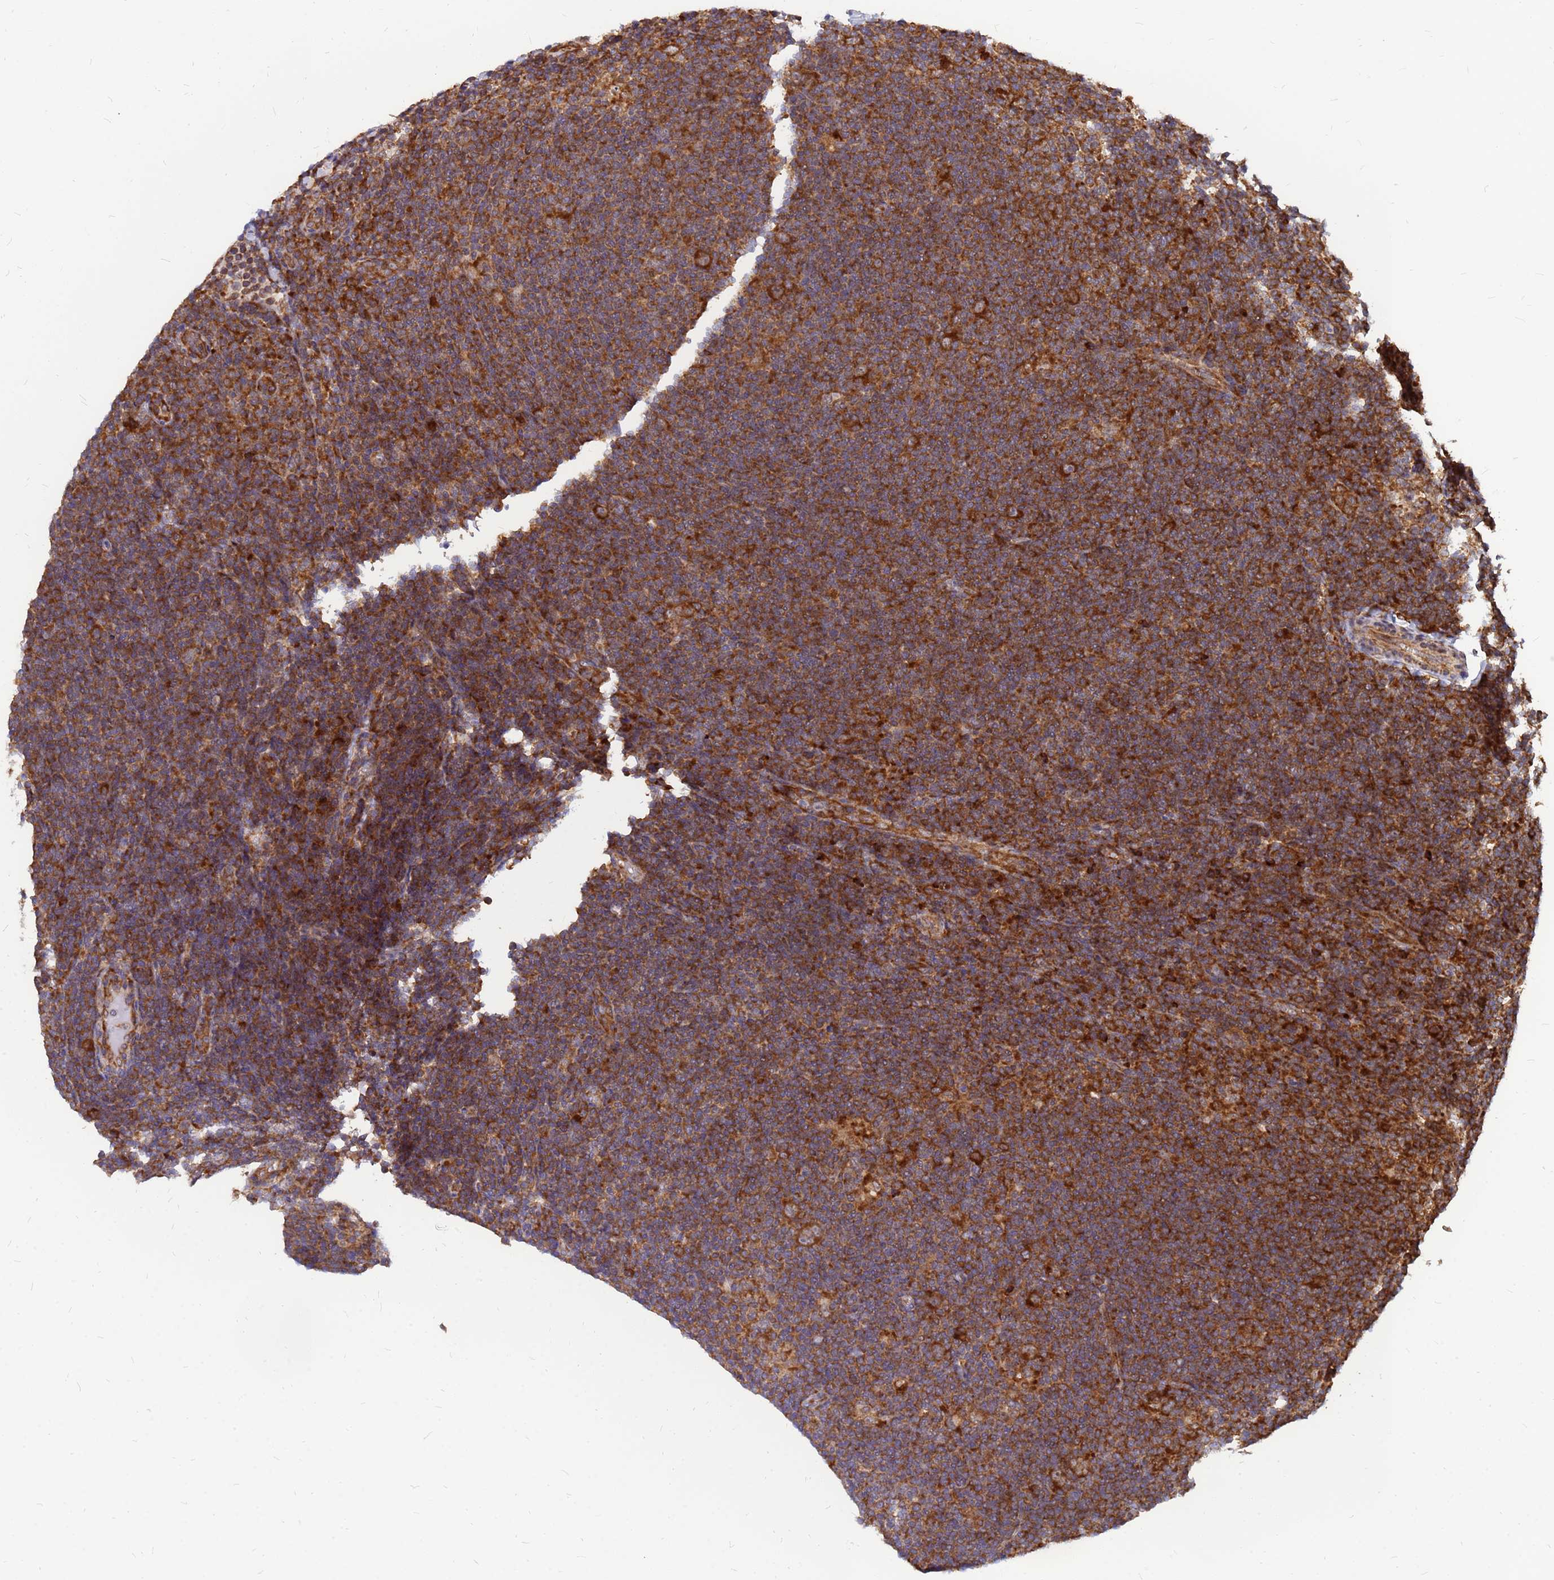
{"staining": {"intensity": "strong", "quantity": ">75%", "location": "cytoplasmic/membranous"}, "tissue": "lymphoma", "cell_type": "Tumor cells", "image_type": "cancer", "snomed": [{"axis": "morphology", "description": "Hodgkin's disease, NOS"}, {"axis": "topography", "description": "Lymph node"}], "caption": "Strong cytoplasmic/membranous staining is identified in about >75% of tumor cells in Hodgkin's disease.", "gene": "RPL8", "patient": {"sex": "female", "age": 57}}